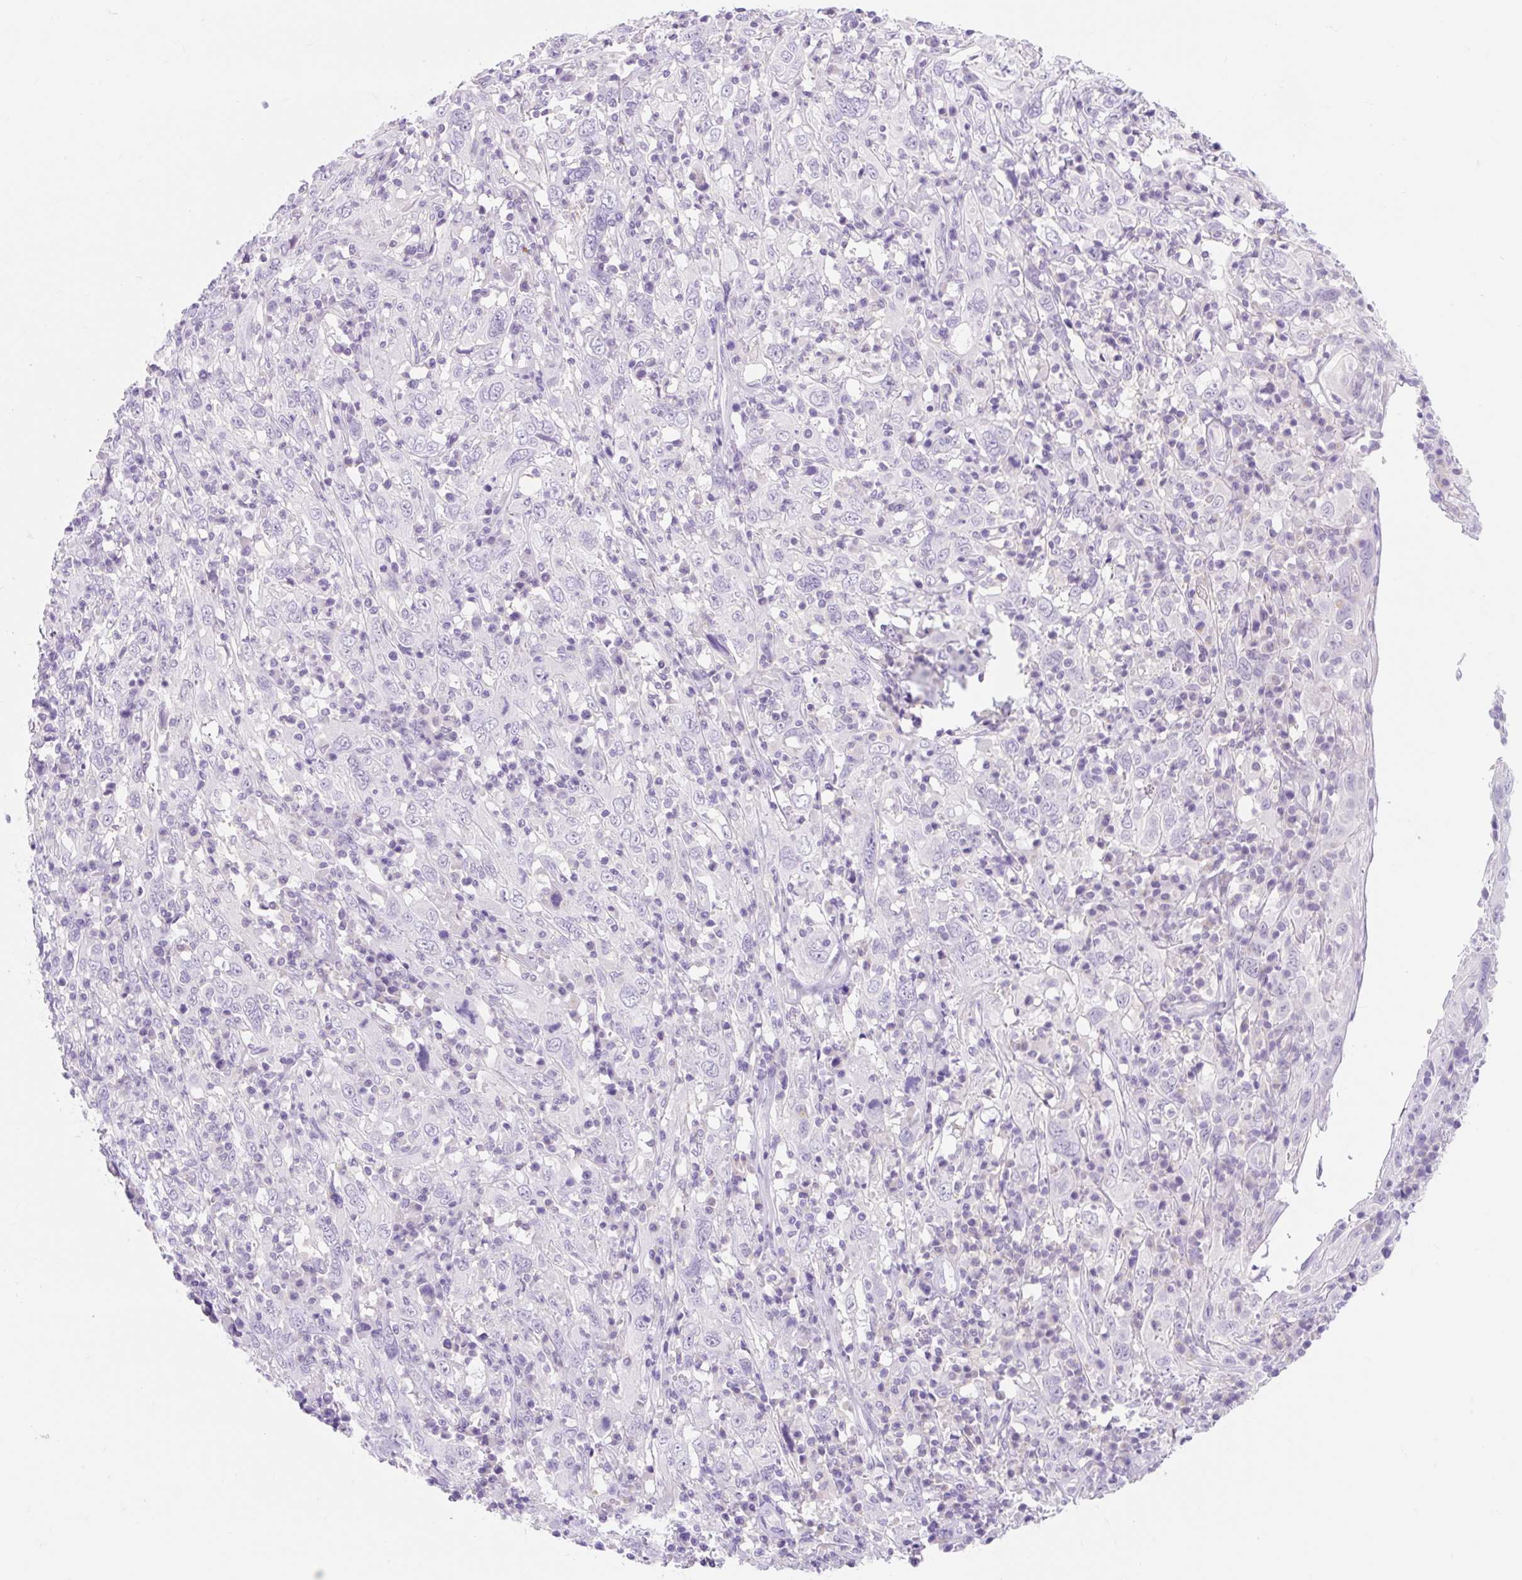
{"staining": {"intensity": "negative", "quantity": "none", "location": "none"}, "tissue": "cervical cancer", "cell_type": "Tumor cells", "image_type": "cancer", "snomed": [{"axis": "morphology", "description": "Squamous cell carcinoma, NOS"}, {"axis": "topography", "description": "Cervix"}], "caption": "Immunohistochemistry of squamous cell carcinoma (cervical) exhibits no positivity in tumor cells.", "gene": "SLC28A1", "patient": {"sex": "female", "age": 46}}